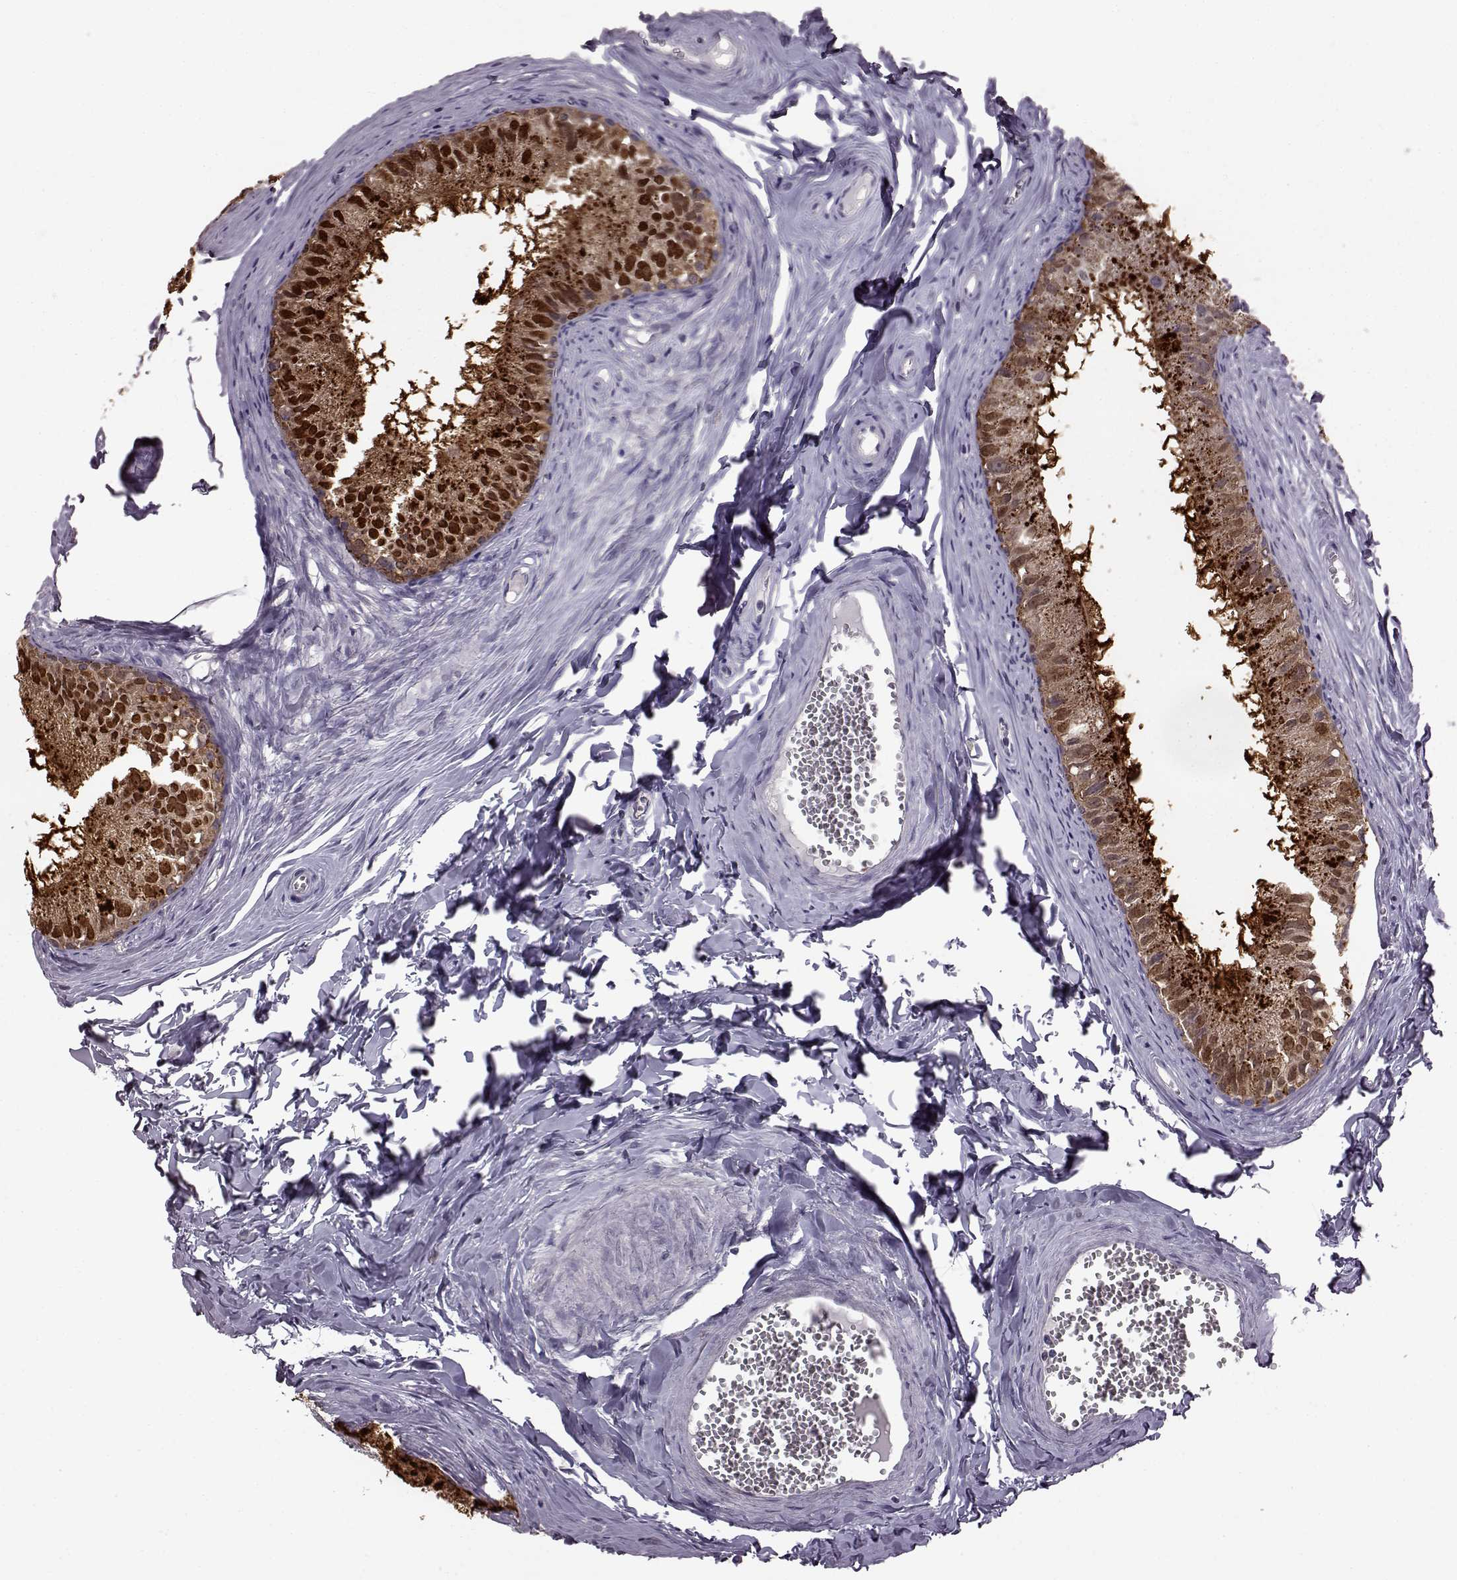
{"staining": {"intensity": "strong", "quantity": ">75%", "location": "cytoplasmic/membranous,nuclear"}, "tissue": "epididymis", "cell_type": "Glandular cells", "image_type": "normal", "snomed": [{"axis": "morphology", "description": "Normal tissue, NOS"}, {"axis": "topography", "description": "Epididymis"}], "caption": "High-magnification brightfield microscopy of unremarkable epididymis stained with DAB (brown) and counterstained with hematoxylin (blue). glandular cells exhibit strong cytoplasmic/membranous,nuclear staining is appreciated in about>75% of cells. (DAB = brown stain, brightfield microscopy at high magnification).", "gene": "ADGRG2", "patient": {"sex": "male", "age": 45}}